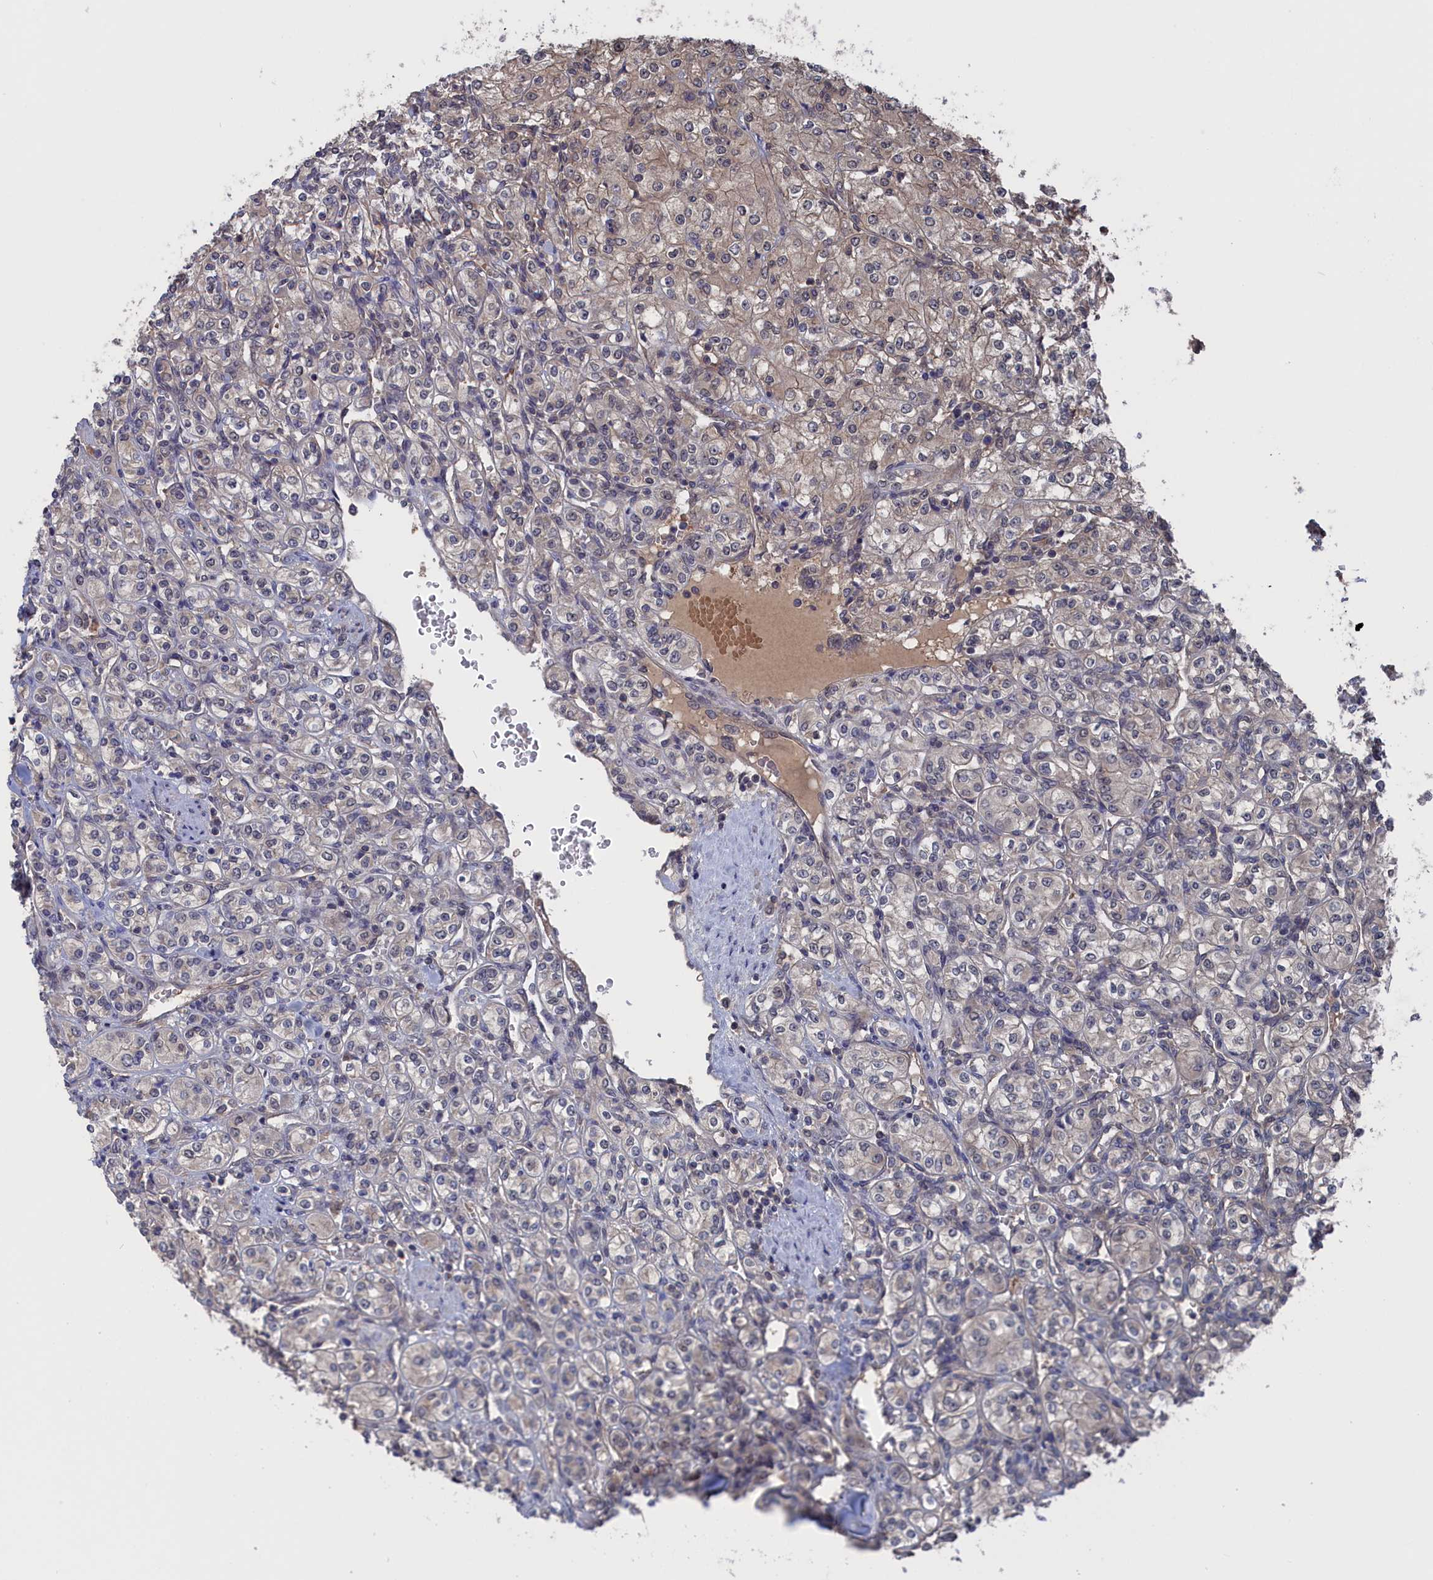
{"staining": {"intensity": "negative", "quantity": "none", "location": "none"}, "tissue": "renal cancer", "cell_type": "Tumor cells", "image_type": "cancer", "snomed": [{"axis": "morphology", "description": "Adenocarcinoma, NOS"}, {"axis": "topography", "description": "Kidney"}], "caption": "Tumor cells are negative for brown protein staining in renal adenocarcinoma.", "gene": "NUTF2", "patient": {"sex": "male", "age": 77}}